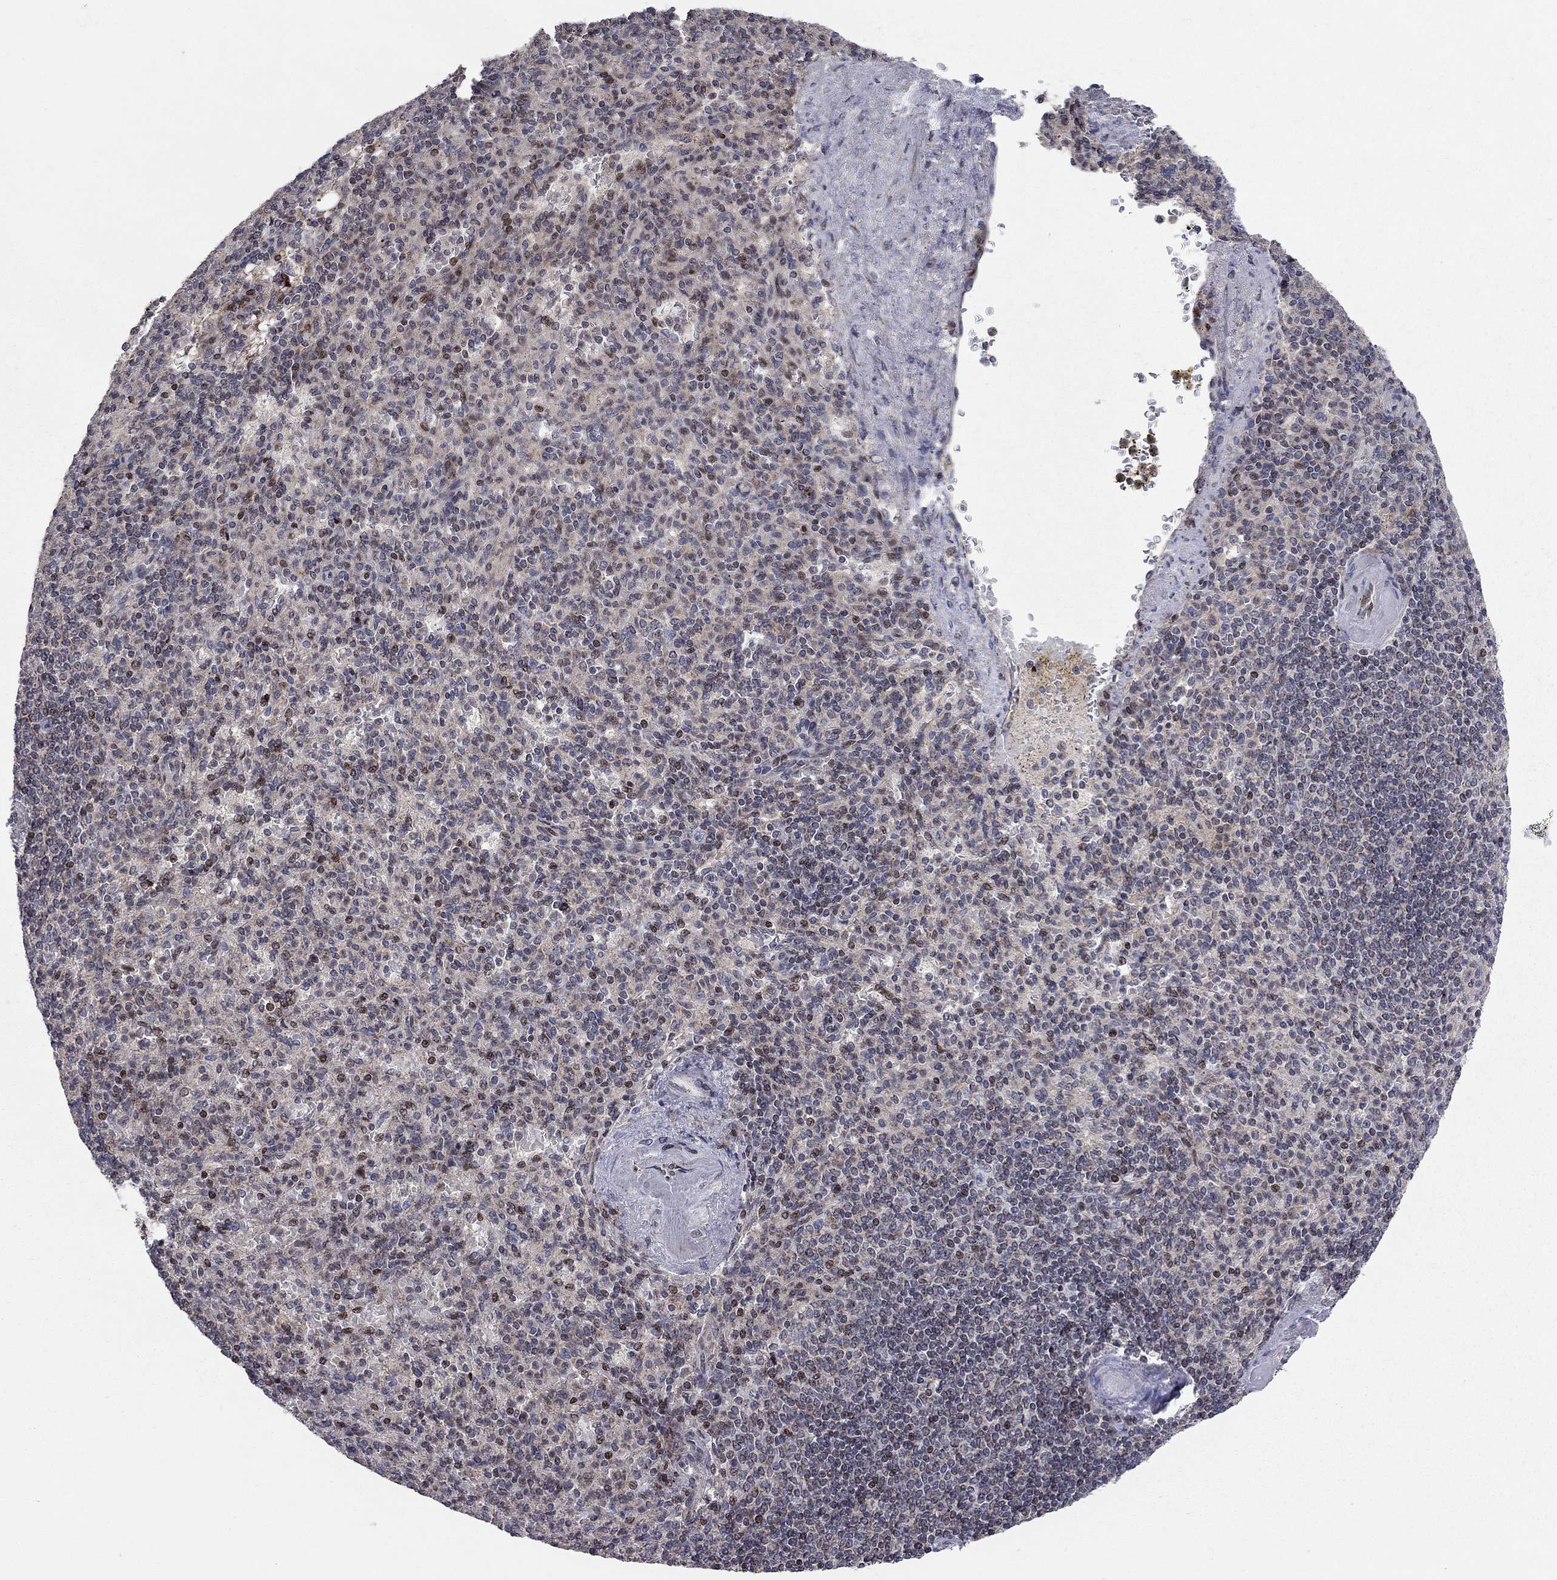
{"staining": {"intensity": "weak", "quantity": "<25%", "location": "nuclear"}, "tissue": "spleen", "cell_type": "Cells in red pulp", "image_type": "normal", "snomed": [{"axis": "morphology", "description": "Normal tissue, NOS"}, {"axis": "topography", "description": "Spleen"}], "caption": "Protein analysis of unremarkable spleen shows no significant staining in cells in red pulp.", "gene": "ERN2", "patient": {"sex": "female", "age": 74}}